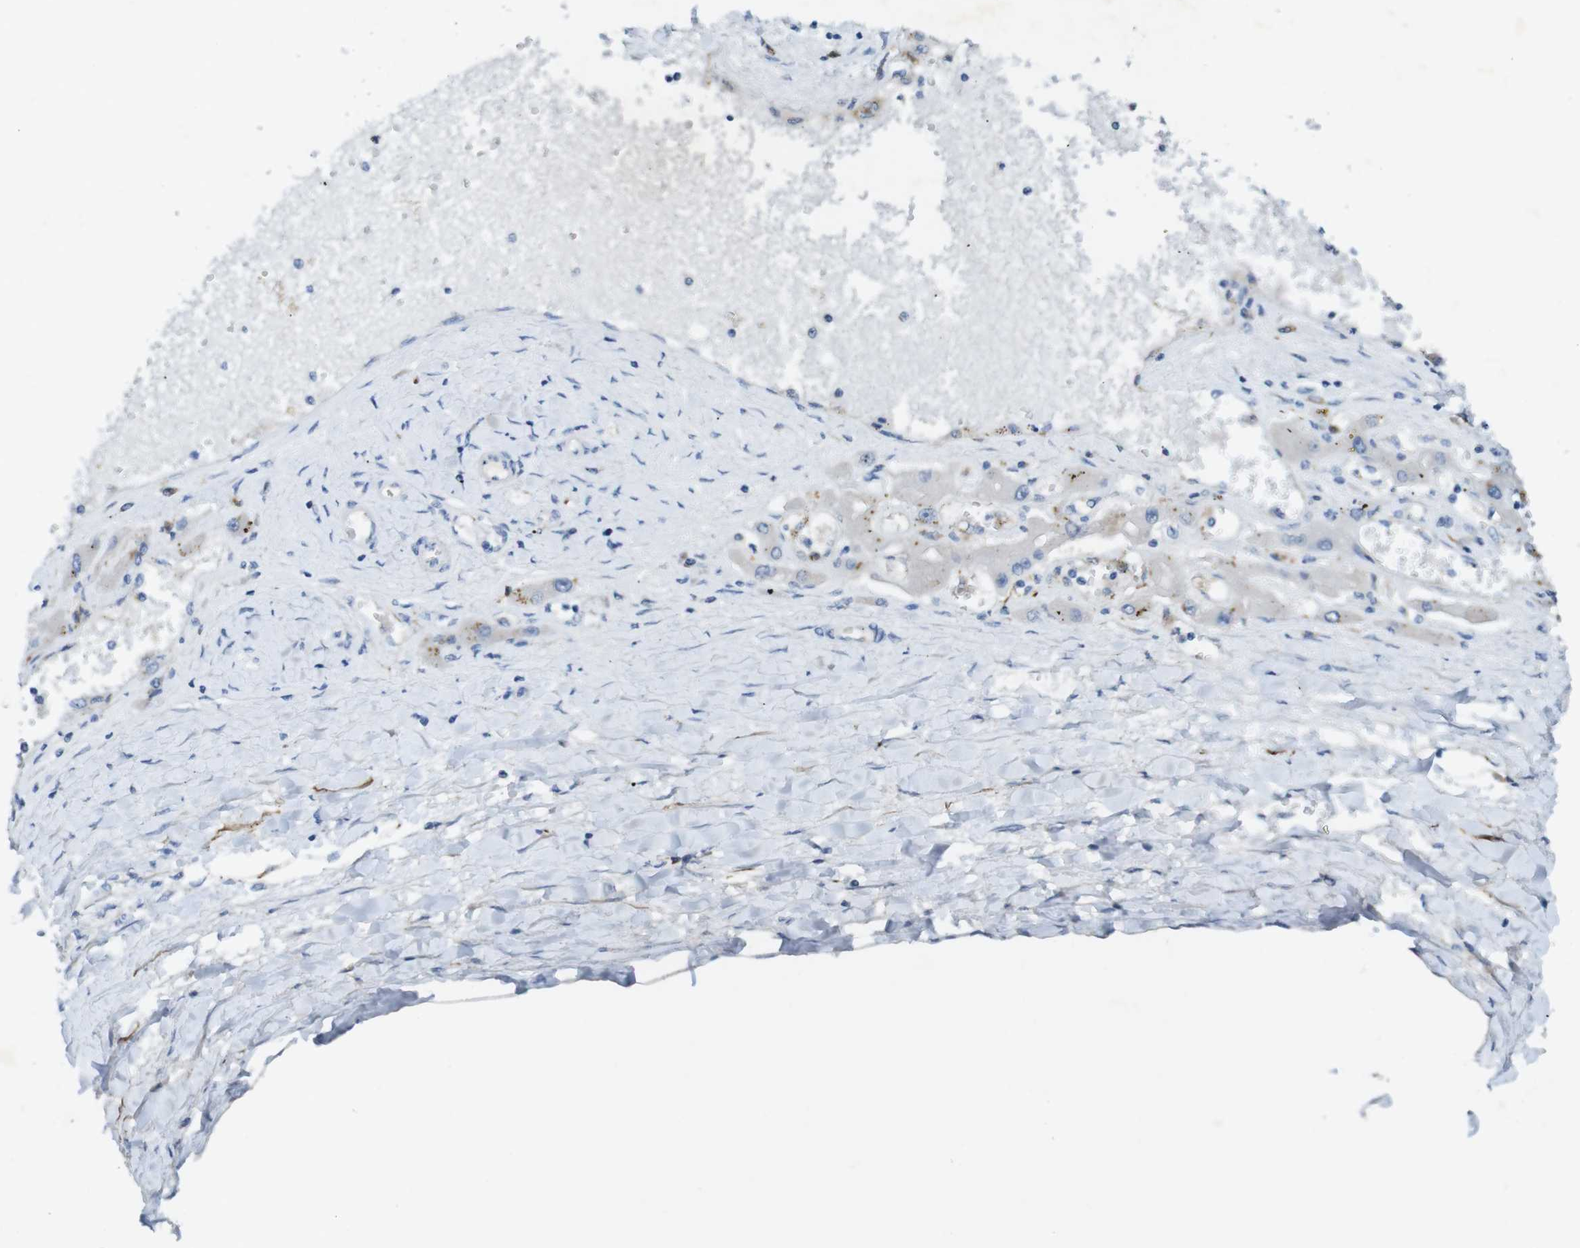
{"staining": {"intensity": "negative", "quantity": "none", "location": "none"}, "tissue": "liver cancer", "cell_type": "Tumor cells", "image_type": "cancer", "snomed": [{"axis": "morphology", "description": "Carcinoma, Hepatocellular, NOS"}, {"axis": "topography", "description": "Liver"}], "caption": "Immunohistochemistry (IHC) of human hepatocellular carcinoma (liver) shows no expression in tumor cells.", "gene": "CD320", "patient": {"sex": "female", "age": 61}}